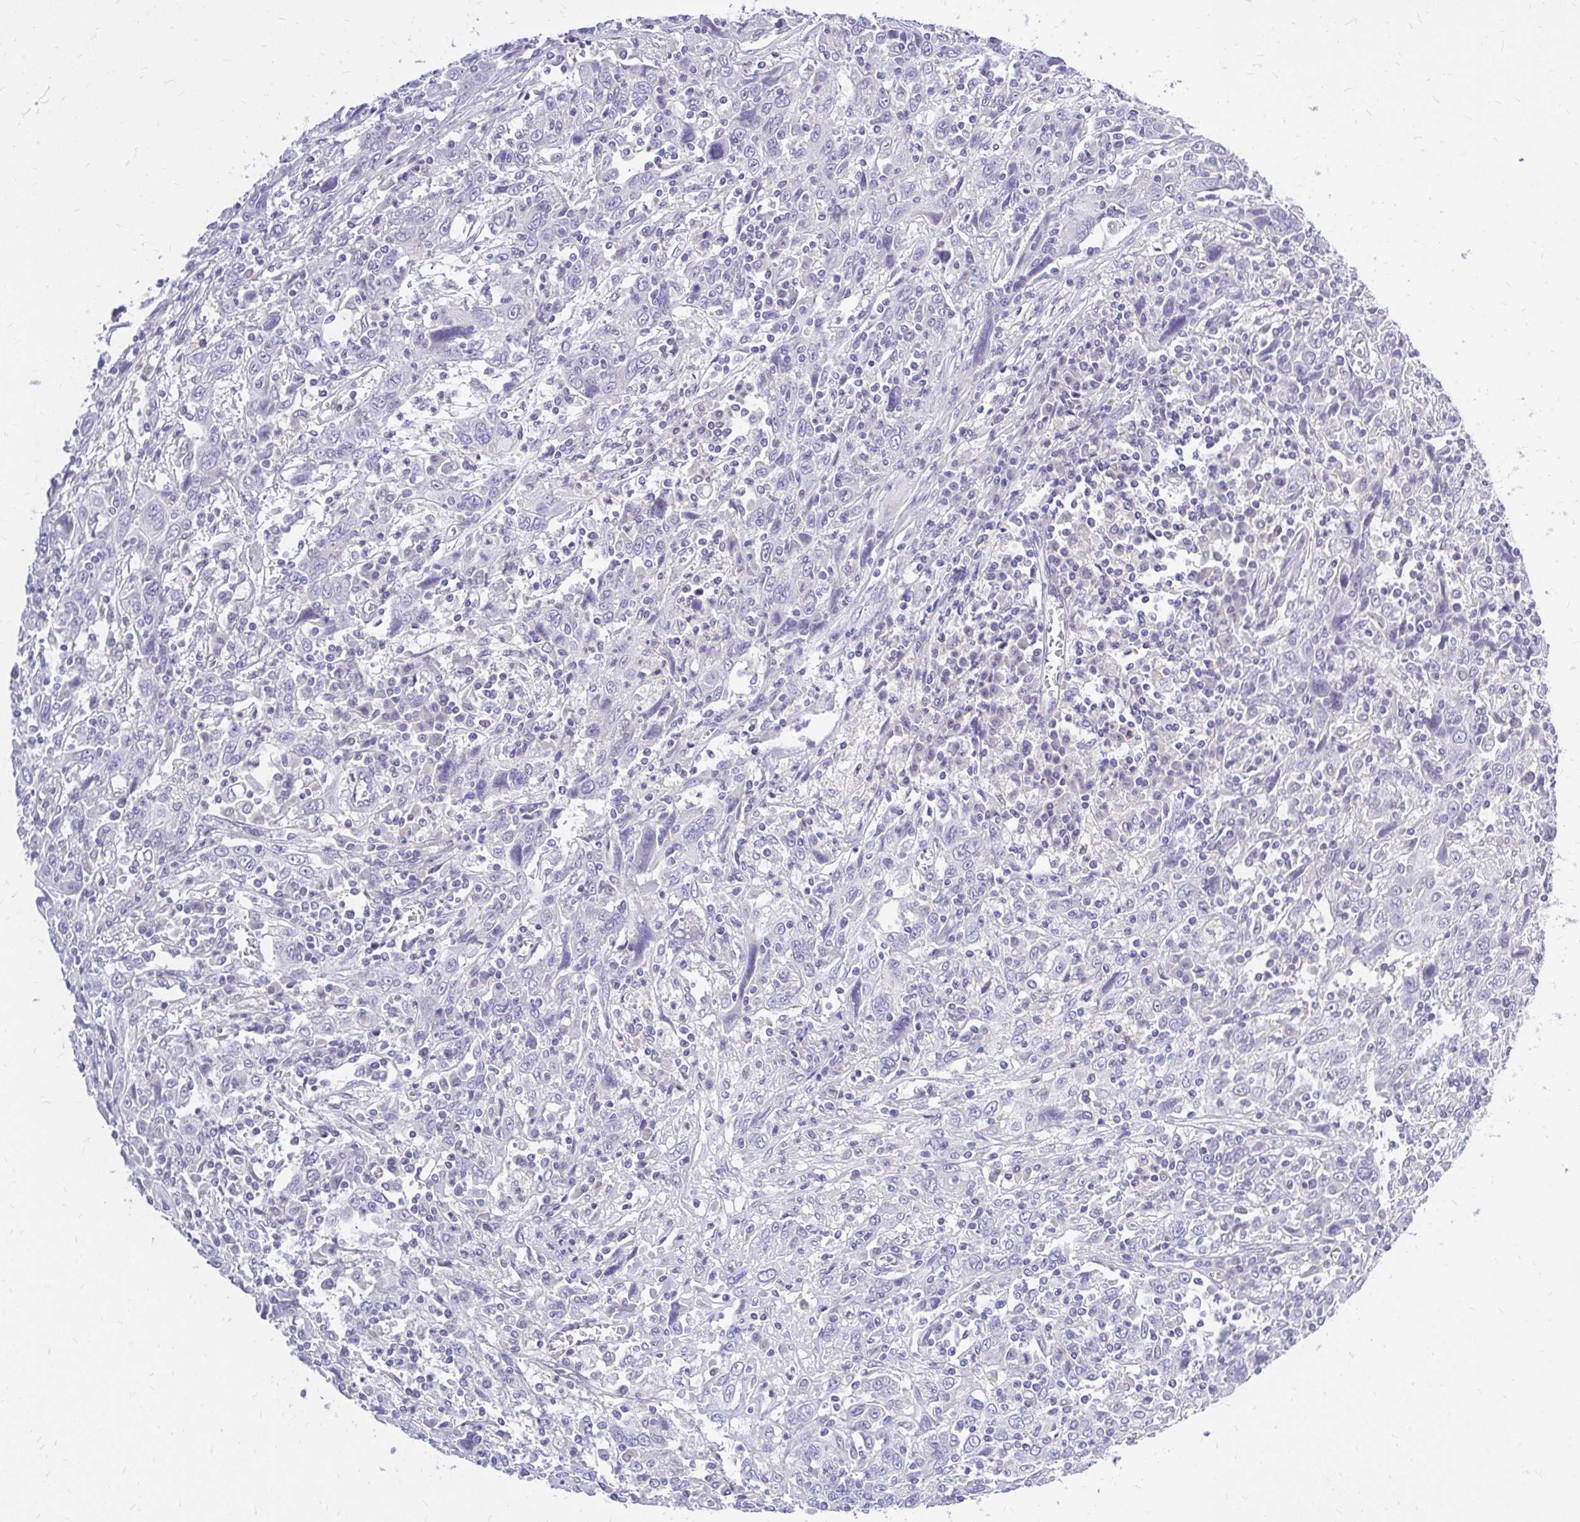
{"staining": {"intensity": "negative", "quantity": "none", "location": "none"}, "tissue": "cervical cancer", "cell_type": "Tumor cells", "image_type": "cancer", "snomed": [{"axis": "morphology", "description": "Squamous cell carcinoma, NOS"}, {"axis": "topography", "description": "Cervix"}], "caption": "High power microscopy image of an immunohistochemistry histopathology image of cervical cancer, revealing no significant expression in tumor cells.", "gene": "MAP1LC3A", "patient": {"sex": "female", "age": 46}}